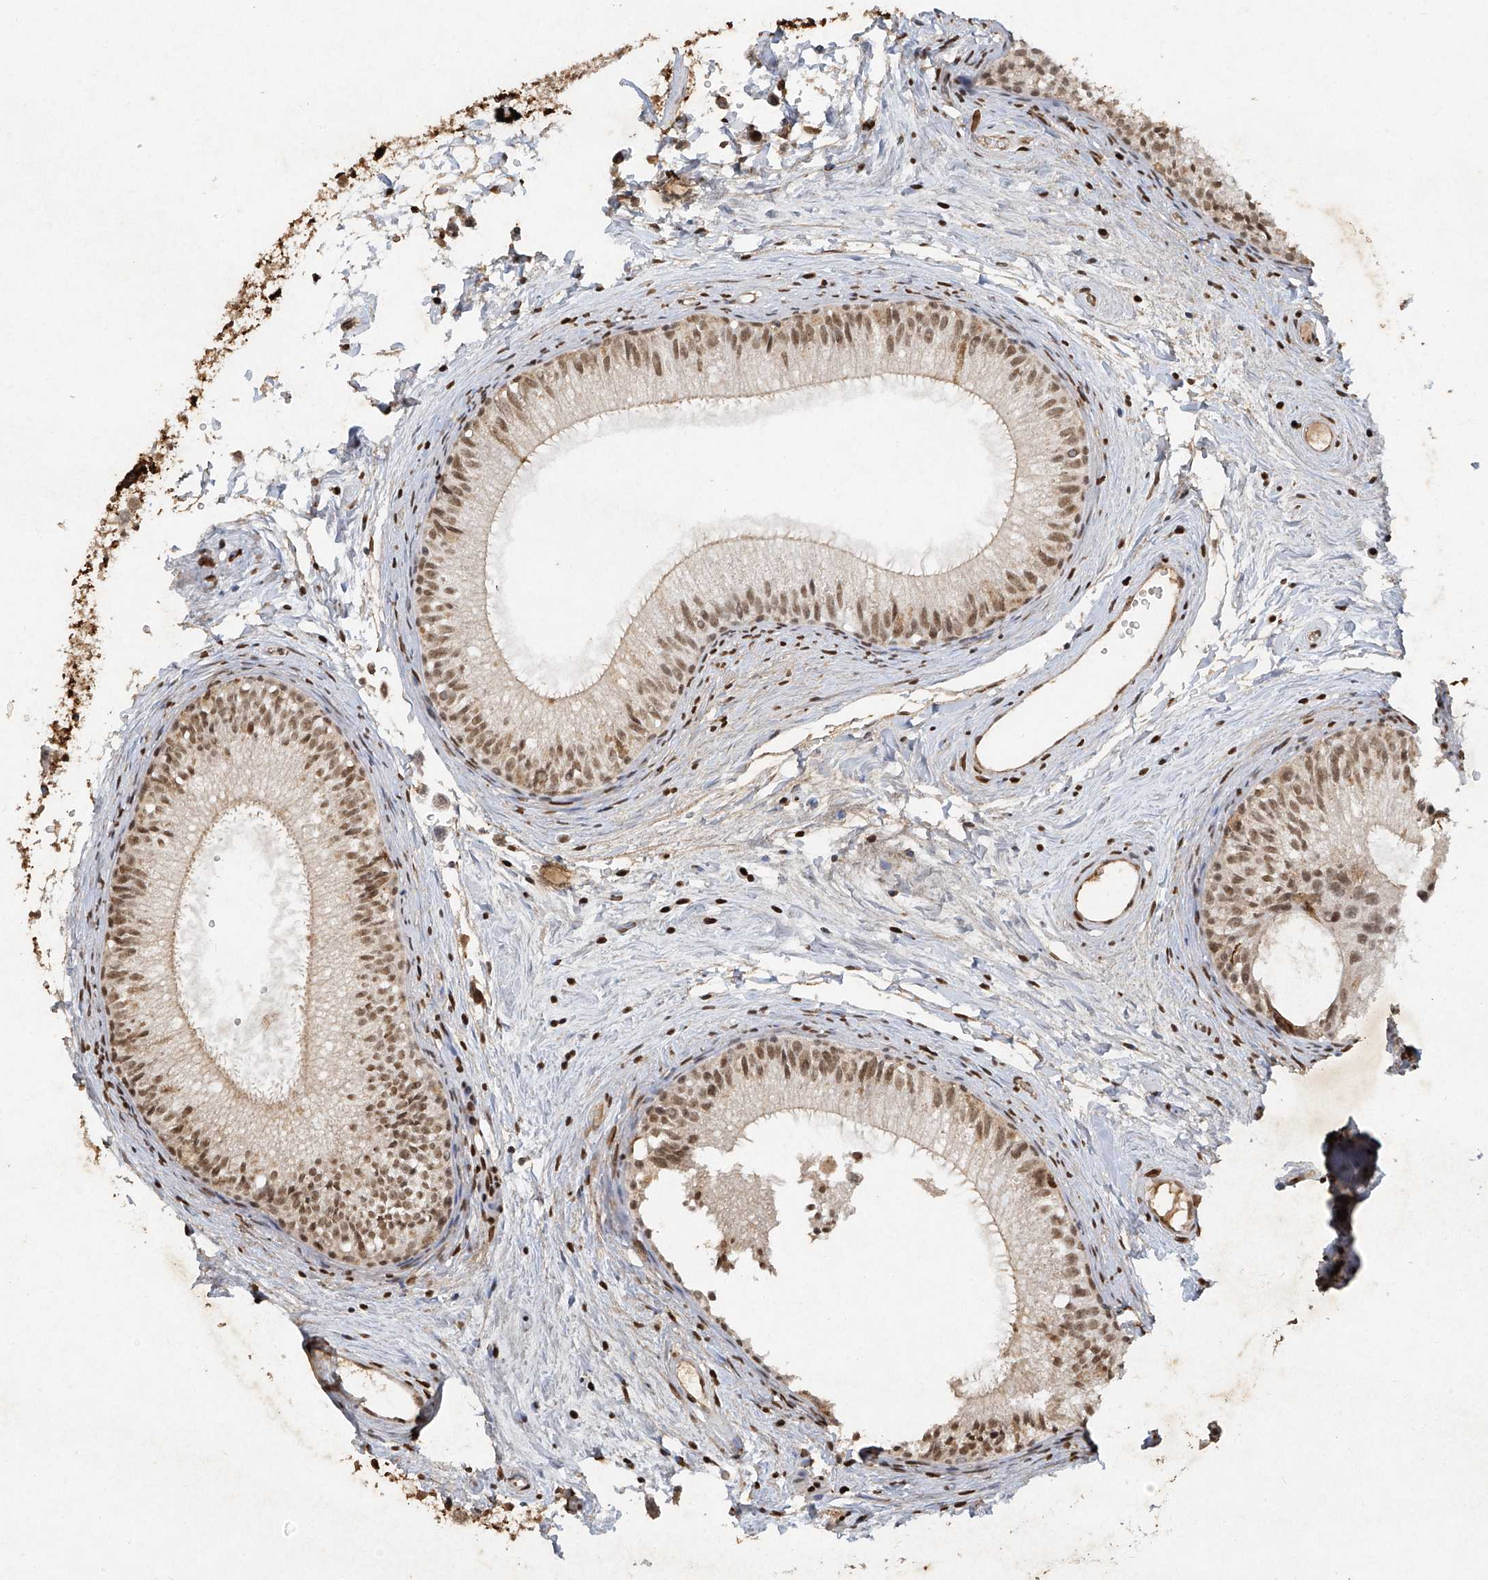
{"staining": {"intensity": "moderate", "quantity": ">75%", "location": "nuclear"}, "tissue": "epididymis", "cell_type": "Glandular cells", "image_type": "normal", "snomed": [{"axis": "morphology", "description": "Normal tissue, NOS"}, {"axis": "topography", "description": "Epididymis"}], "caption": "Immunohistochemistry of benign epididymis exhibits medium levels of moderate nuclear staining in about >75% of glandular cells.", "gene": "ATRIP", "patient": {"sex": "male", "age": 34}}